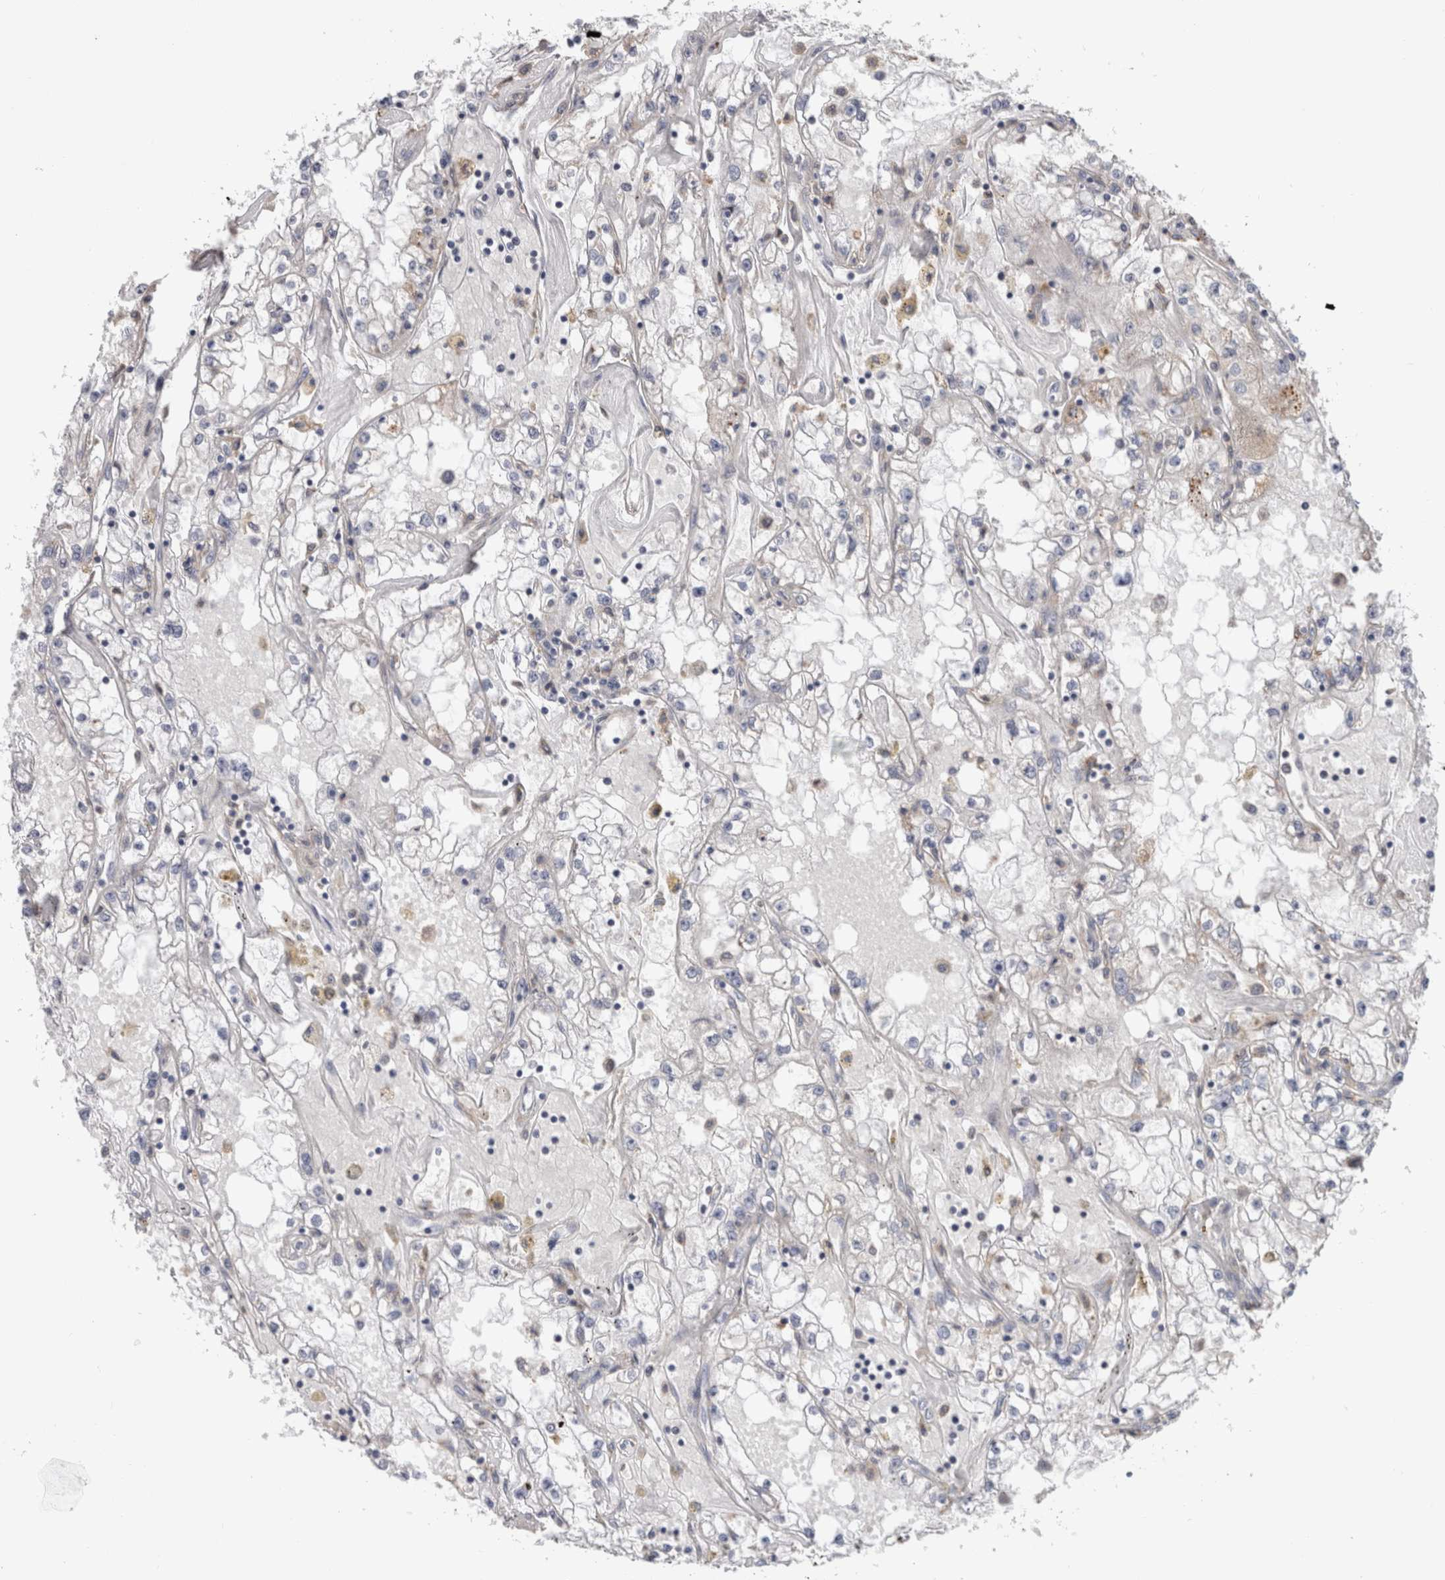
{"staining": {"intensity": "negative", "quantity": "none", "location": "none"}, "tissue": "renal cancer", "cell_type": "Tumor cells", "image_type": "cancer", "snomed": [{"axis": "morphology", "description": "Adenocarcinoma, NOS"}, {"axis": "topography", "description": "Kidney"}], "caption": "This is a photomicrograph of immunohistochemistry staining of renal cancer (adenocarcinoma), which shows no positivity in tumor cells.", "gene": "SMAP2", "patient": {"sex": "male", "age": 56}}